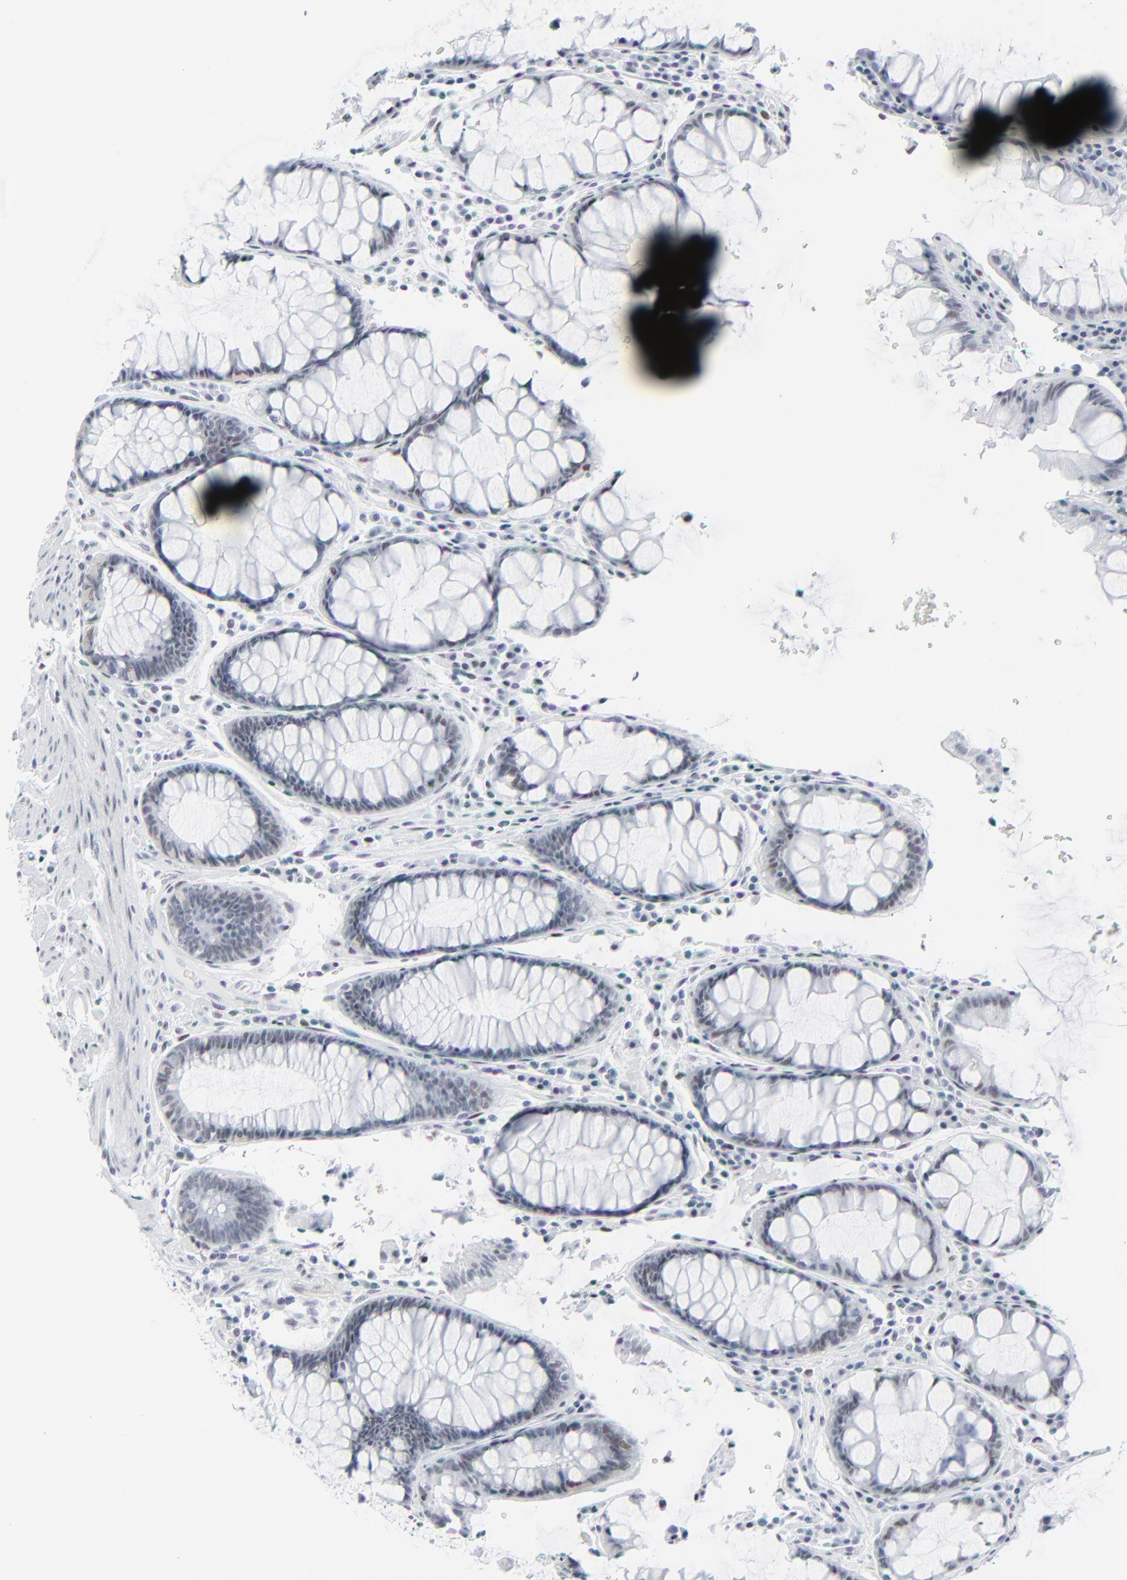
{"staining": {"intensity": "weak", "quantity": ">75%", "location": "nuclear"}, "tissue": "colorectal cancer", "cell_type": "Tumor cells", "image_type": "cancer", "snomed": [{"axis": "morphology", "description": "Normal tissue, NOS"}, {"axis": "morphology", "description": "Adenocarcinoma, NOS"}, {"axis": "topography", "description": "Colon"}], "caption": "Tumor cells demonstrate low levels of weak nuclear staining in about >75% of cells in human adenocarcinoma (colorectal). Nuclei are stained in blue.", "gene": "SIRT1", "patient": {"sex": "female", "age": 78}}